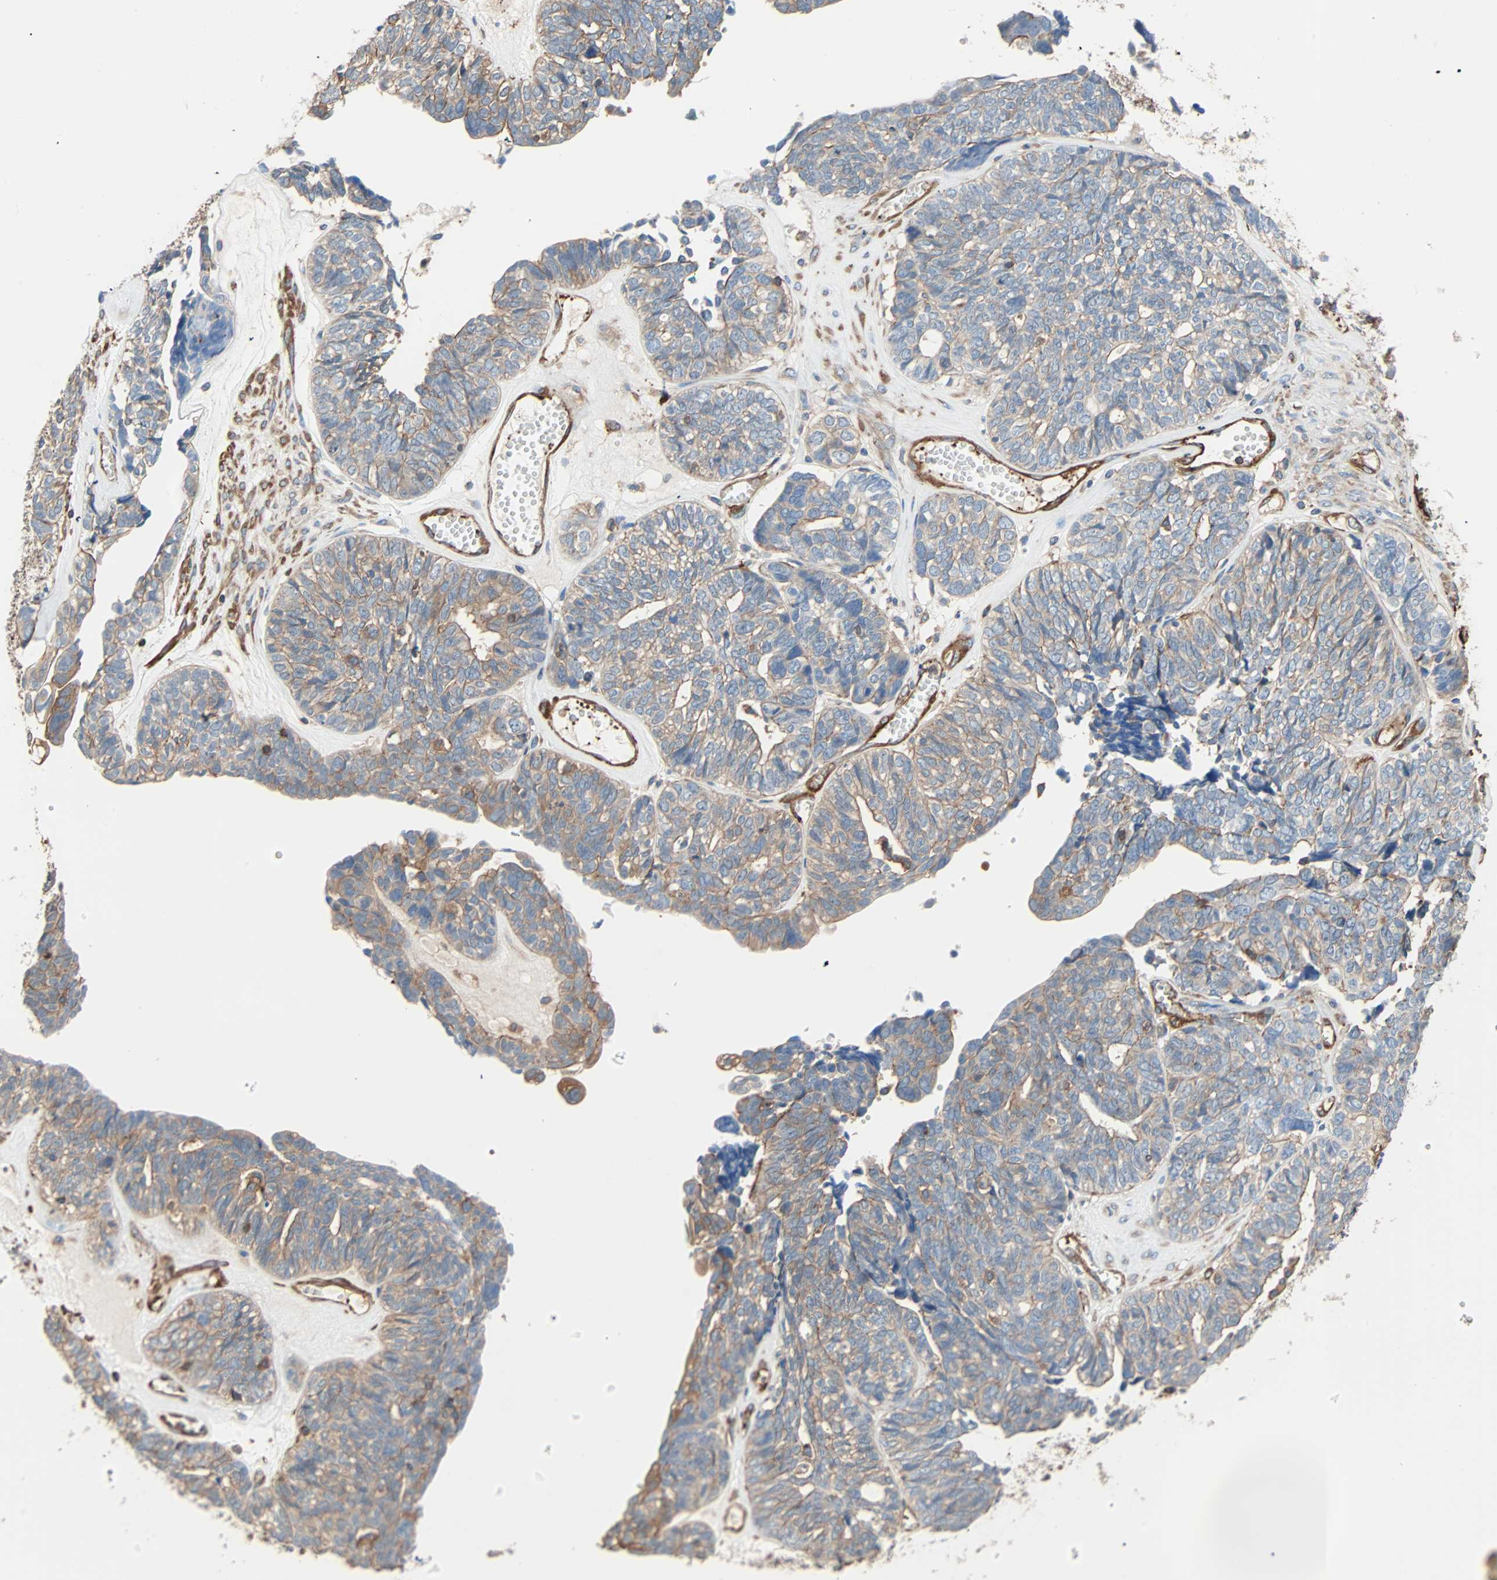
{"staining": {"intensity": "weak", "quantity": "<25%", "location": "cytoplasmic/membranous"}, "tissue": "ovarian cancer", "cell_type": "Tumor cells", "image_type": "cancer", "snomed": [{"axis": "morphology", "description": "Cystadenocarcinoma, serous, NOS"}, {"axis": "topography", "description": "Ovary"}], "caption": "Immunohistochemistry photomicrograph of ovarian cancer (serous cystadenocarcinoma) stained for a protein (brown), which demonstrates no expression in tumor cells.", "gene": "GALNT10", "patient": {"sex": "female", "age": 79}}